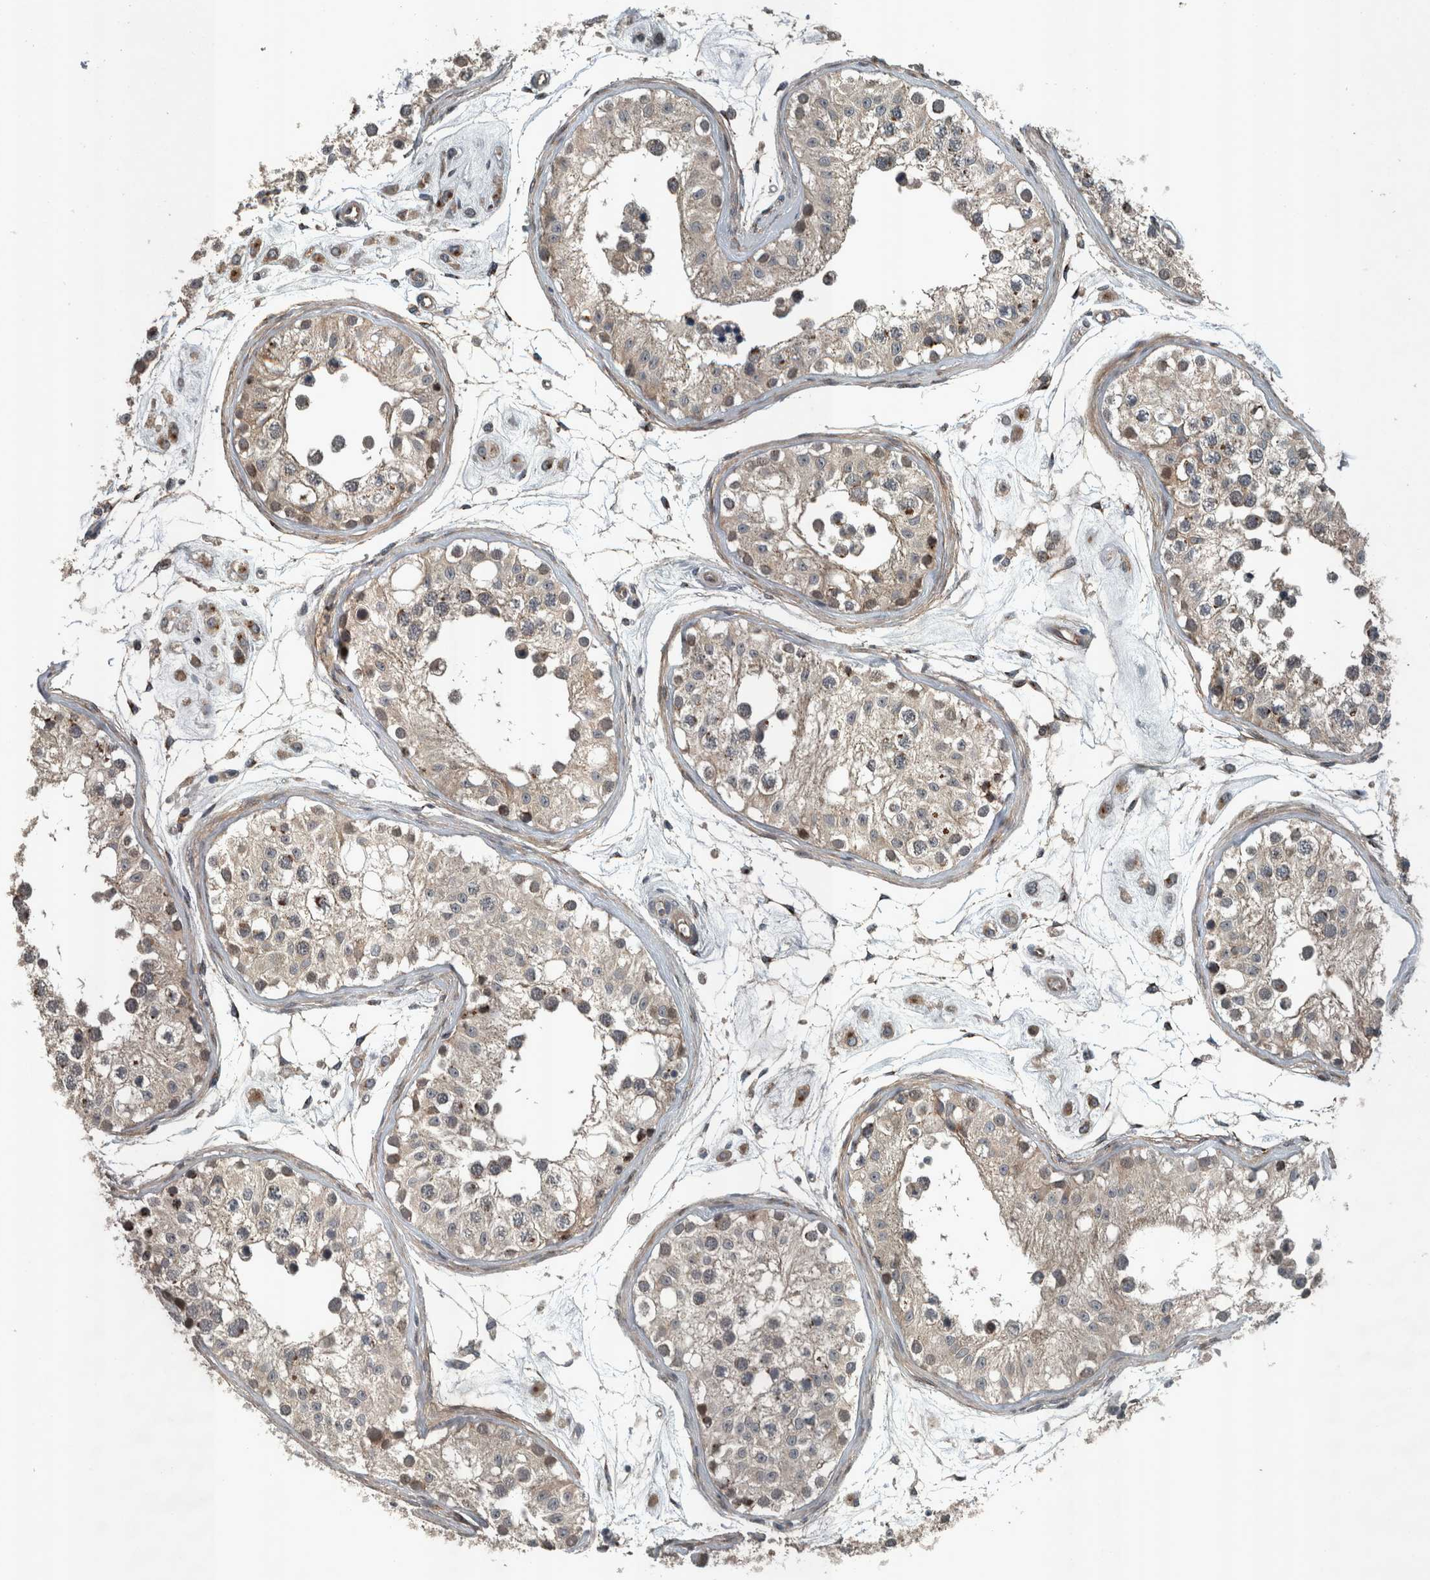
{"staining": {"intensity": "strong", "quantity": "<25%", "location": "nuclear"}, "tissue": "testis", "cell_type": "Cells in seminiferous ducts", "image_type": "normal", "snomed": [{"axis": "morphology", "description": "Normal tissue, NOS"}, {"axis": "morphology", "description": "Adenocarcinoma, metastatic, NOS"}, {"axis": "topography", "description": "Testis"}], "caption": "A micrograph of testis stained for a protein shows strong nuclear brown staining in cells in seminiferous ducts.", "gene": "ZNF345", "patient": {"sex": "male", "age": 26}}